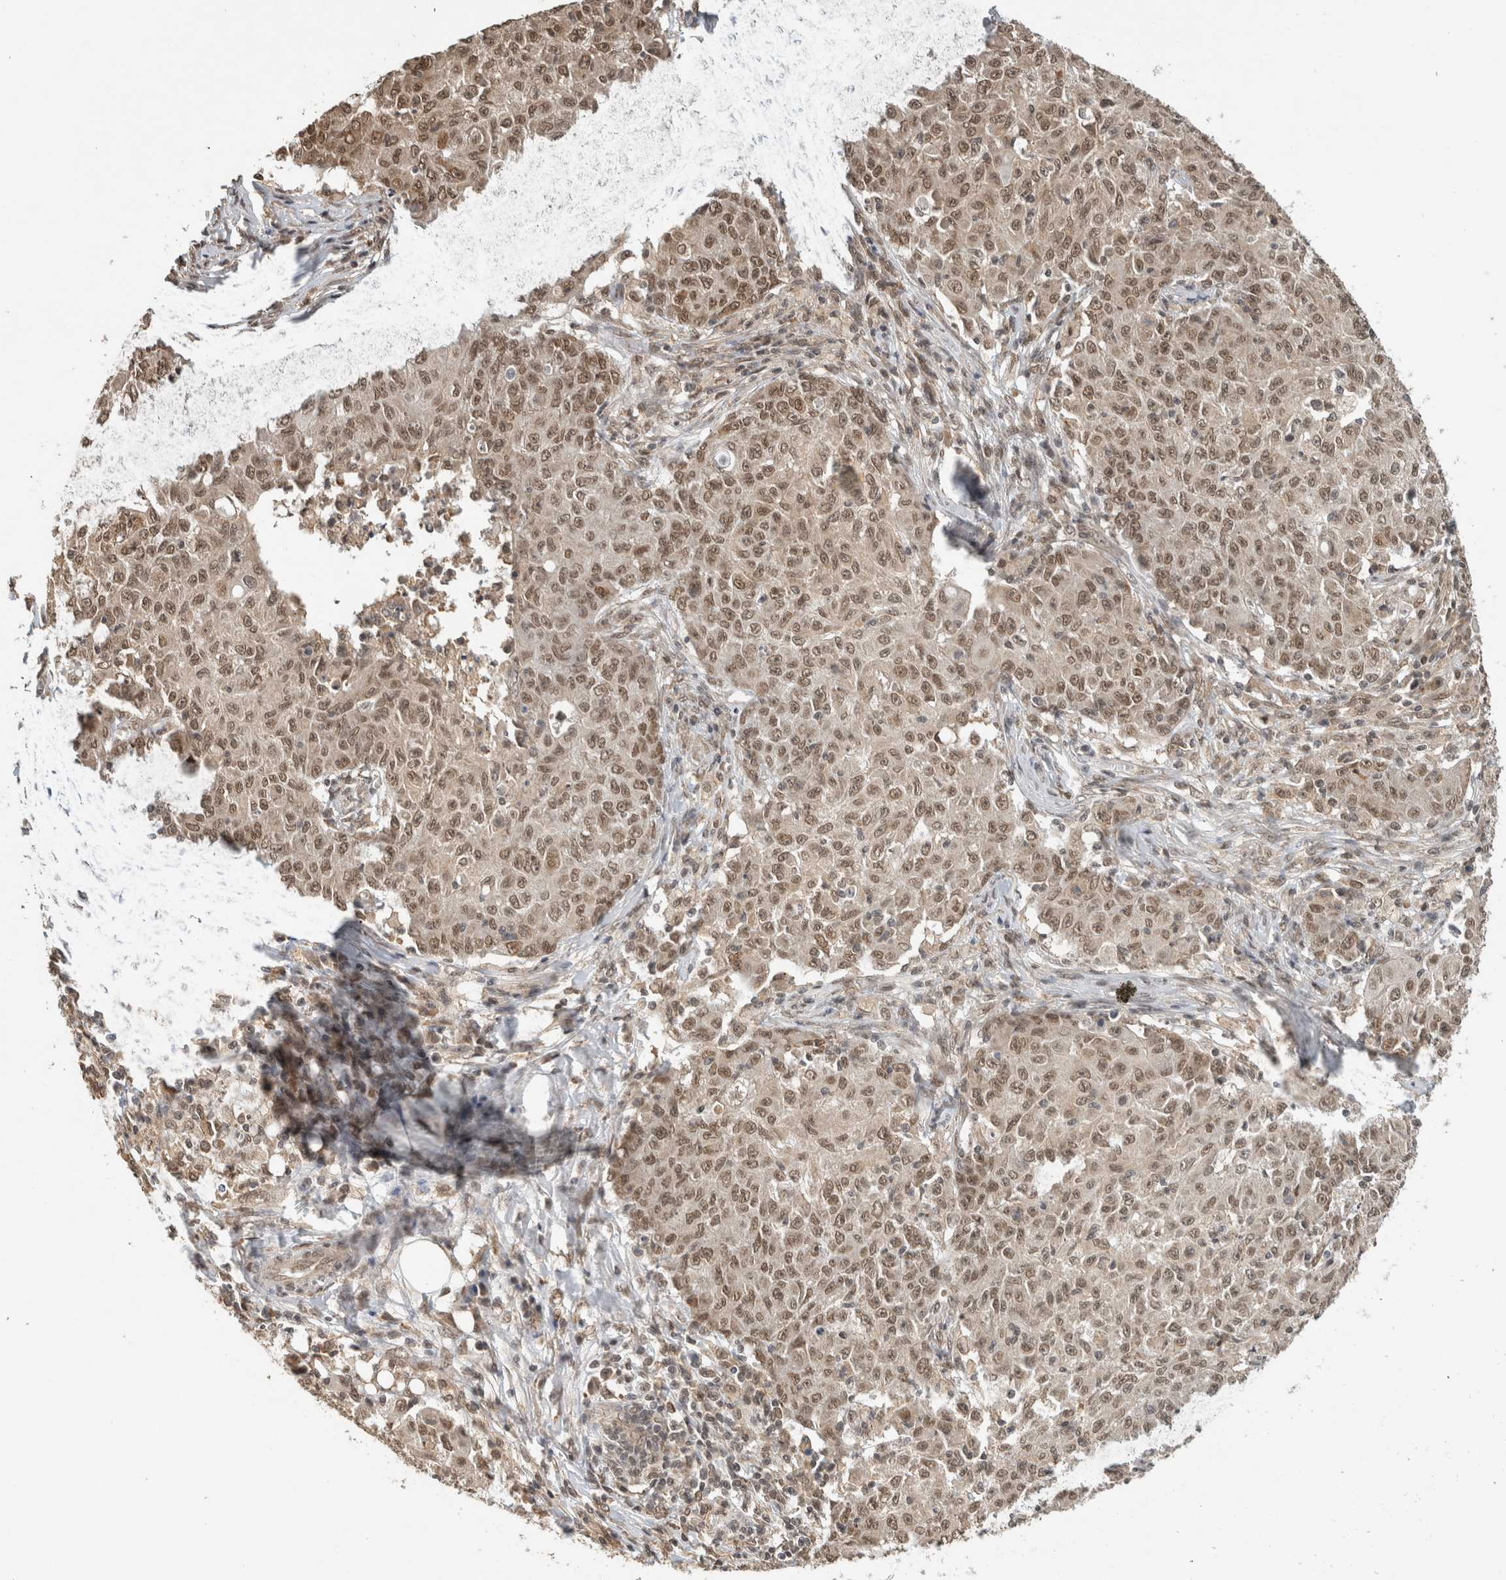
{"staining": {"intensity": "moderate", "quantity": ">75%", "location": "nuclear"}, "tissue": "ovarian cancer", "cell_type": "Tumor cells", "image_type": "cancer", "snomed": [{"axis": "morphology", "description": "Carcinoma, endometroid"}, {"axis": "topography", "description": "Ovary"}], "caption": "Immunohistochemistry (DAB) staining of ovarian cancer reveals moderate nuclear protein expression in approximately >75% of tumor cells.", "gene": "C1orf21", "patient": {"sex": "female", "age": 42}}